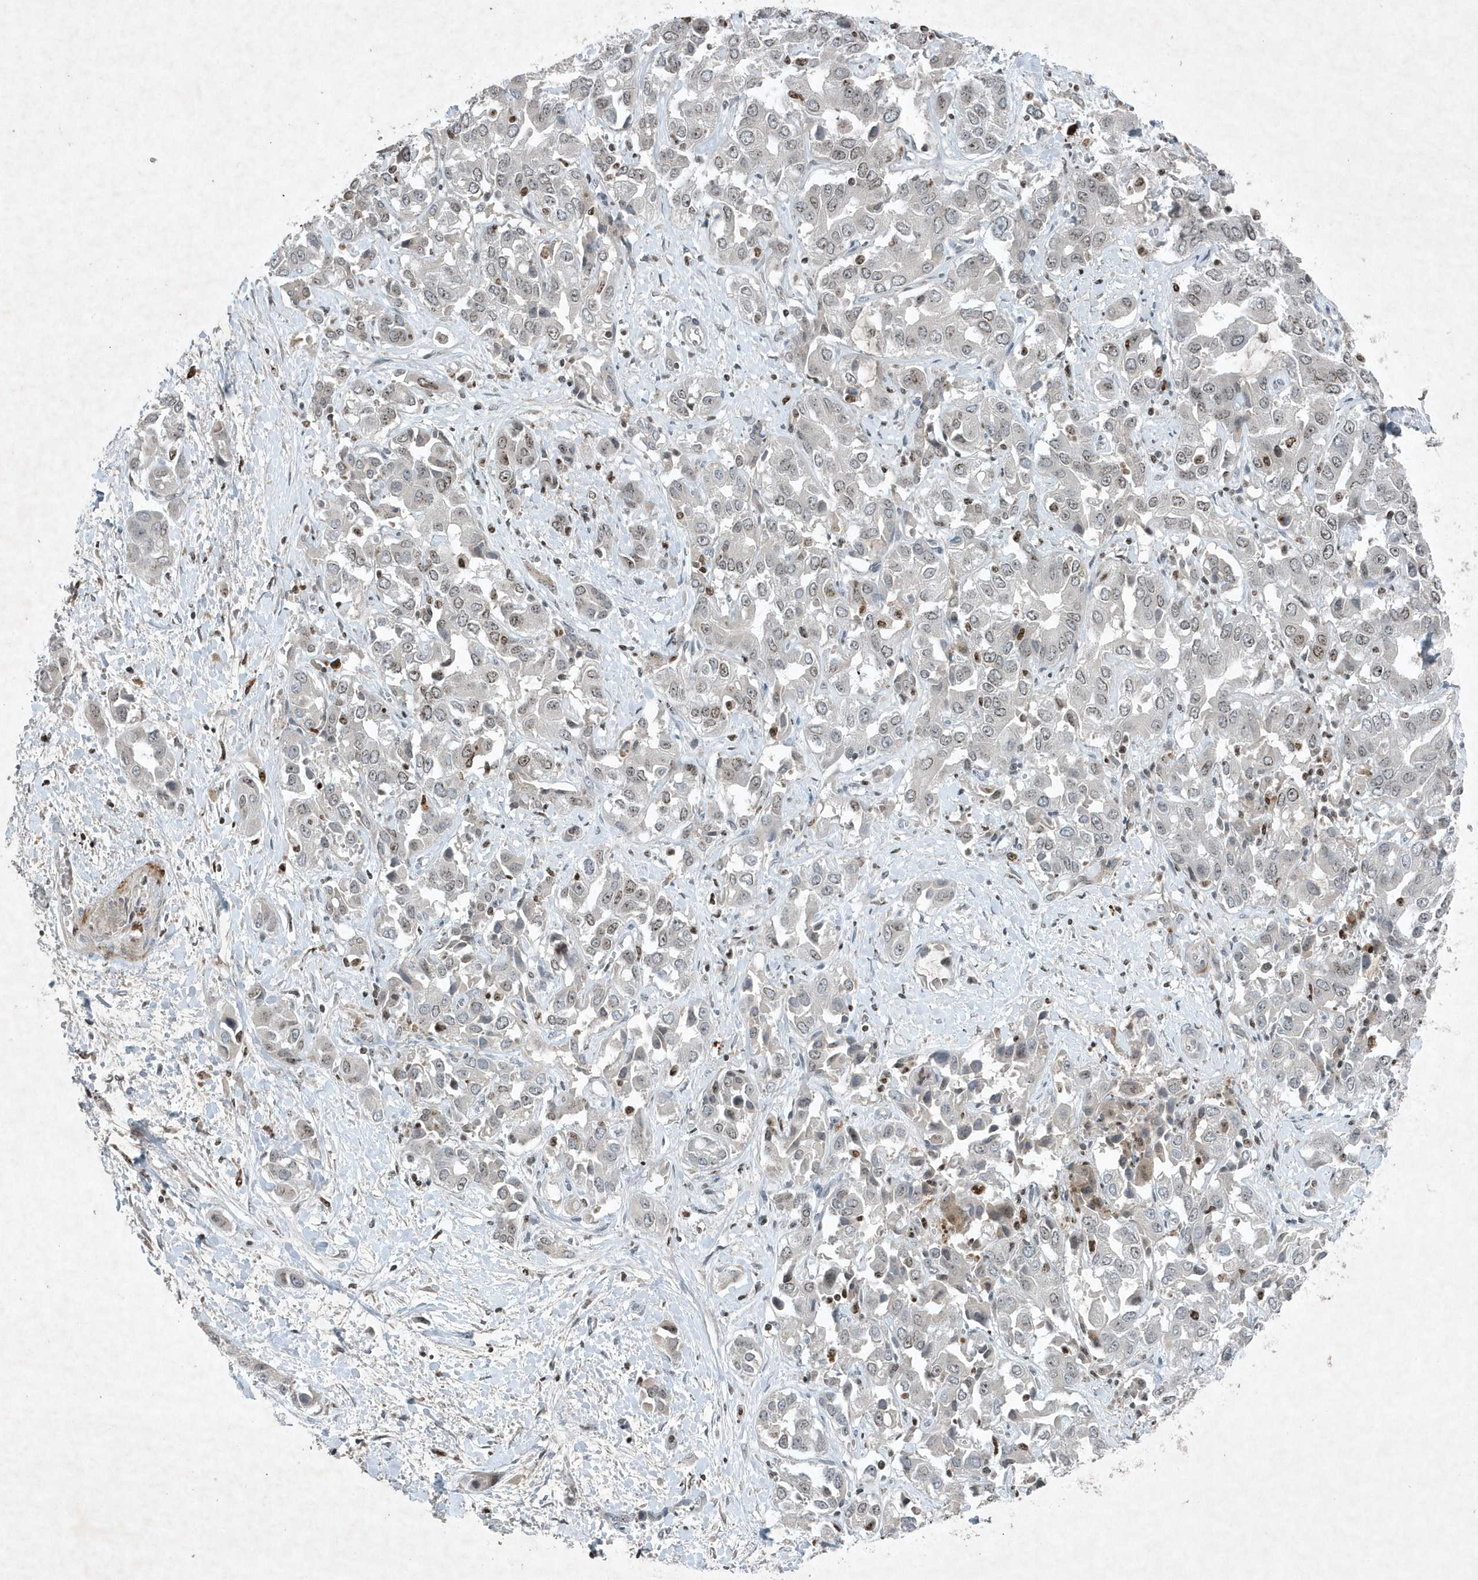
{"staining": {"intensity": "weak", "quantity": "<25%", "location": "nuclear"}, "tissue": "liver cancer", "cell_type": "Tumor cells", "image_type": "cancer", "snomed": [{"axis": "morphology", "description": "Cholangiocarcinoma"}, {"axis": "topography", "description": "Liver"}], "caption": "Human liver cancer (cholangiocarcinoma) stained for a protein using immunohistochemistry (IHC) displays no staining in tumor cells.", "gene": "QTRT2", "patient": {"sex": "female", "age": 52}}